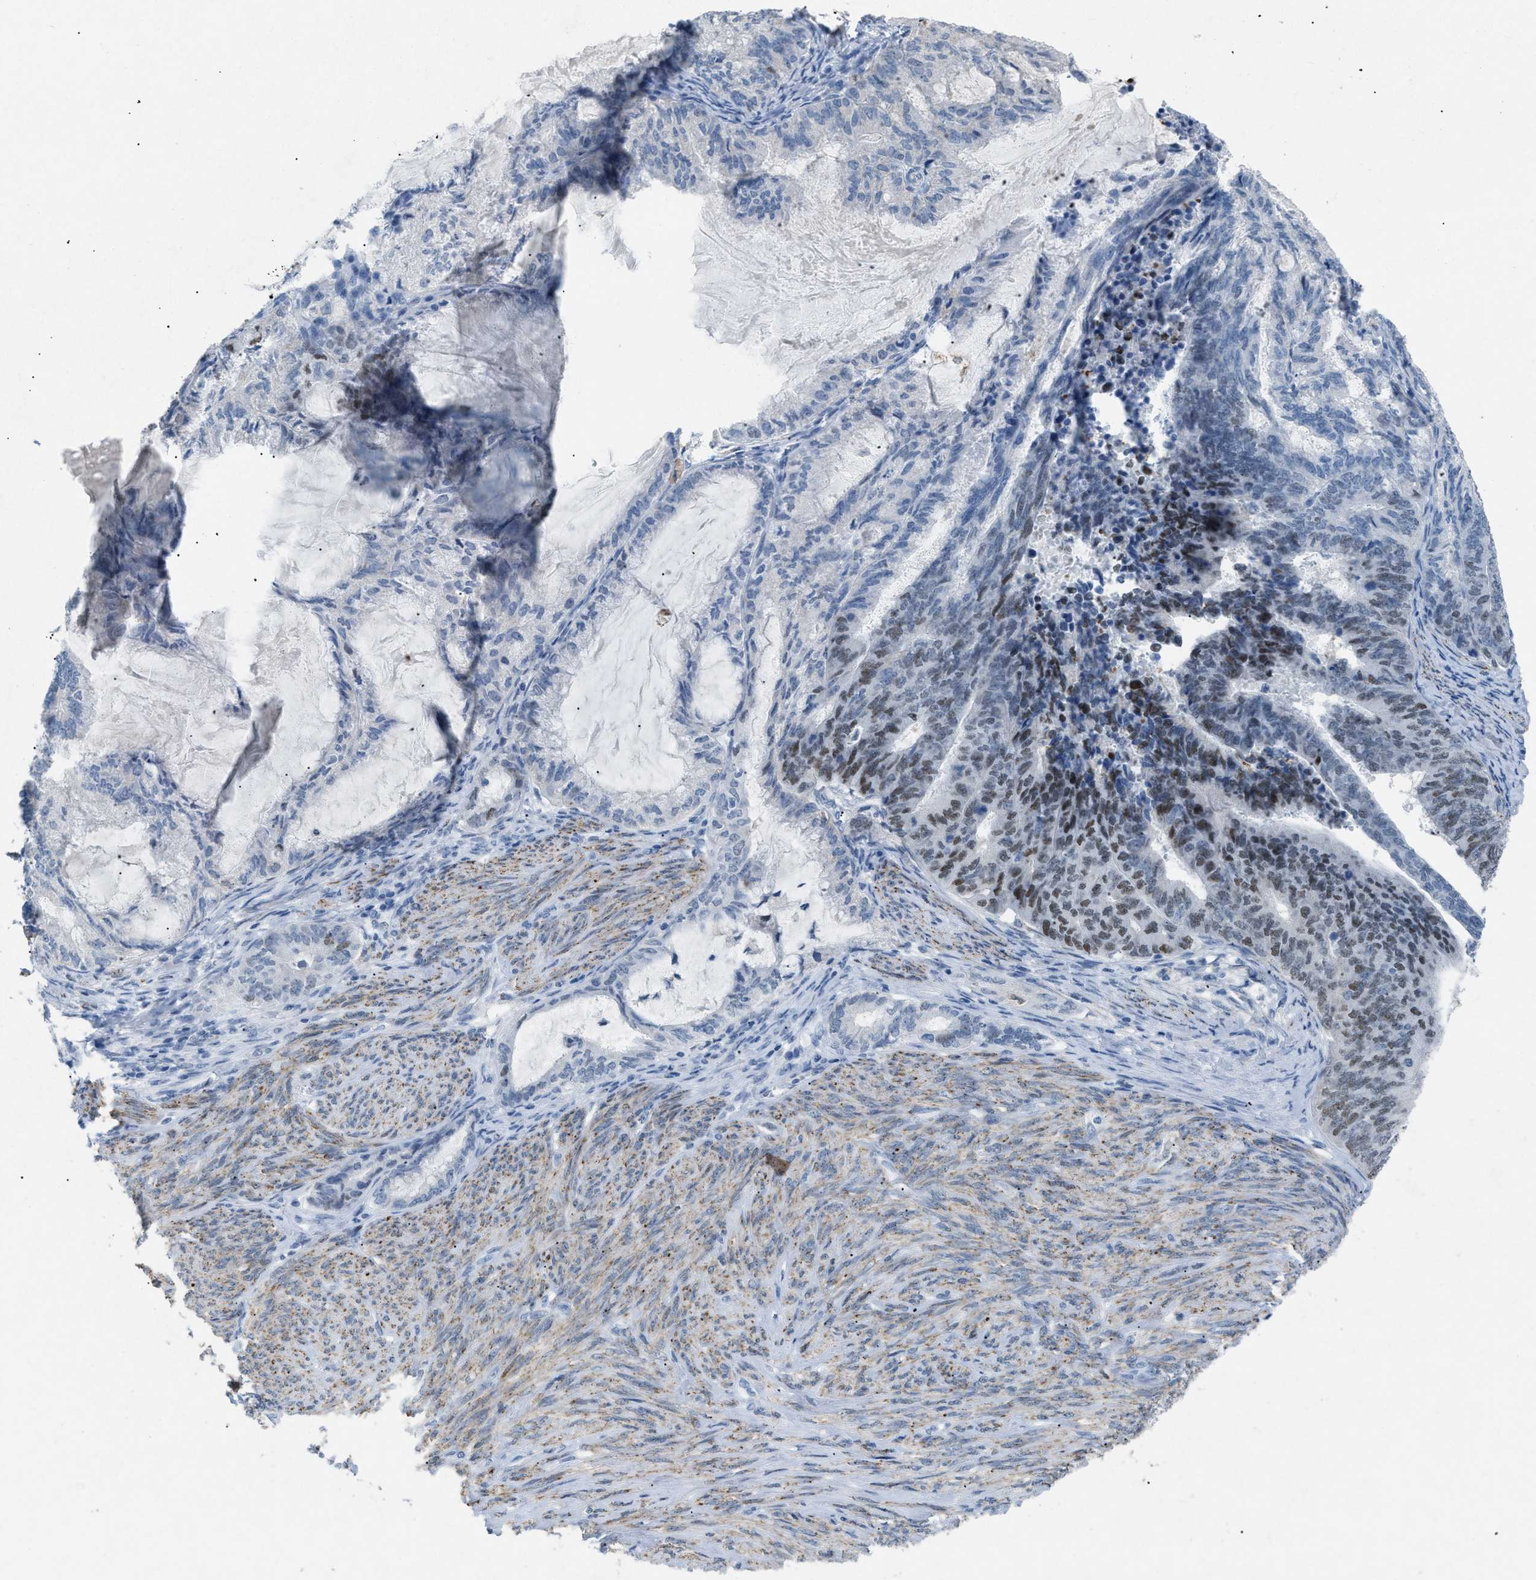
{"staining": {"intensity": "moderate", "quantity": "<25%", "location": "nuclear"}, "tissue": "endometrial cancer", "cell_type": "Tumor cells", "image_type": "cancer", "snomed": [{"axis": "morphology", "description": "Adenocarcinoma, NOS"}, {"axis": "topography", "description": "Endometrium"}], "caption": "An image of endometrial adenocarcinoma stained for a protein demonstrates moderate nuclear brown staining in tumor cells.", "gene": "TASOR", "patient": {"sex": "female", "age": 86}}